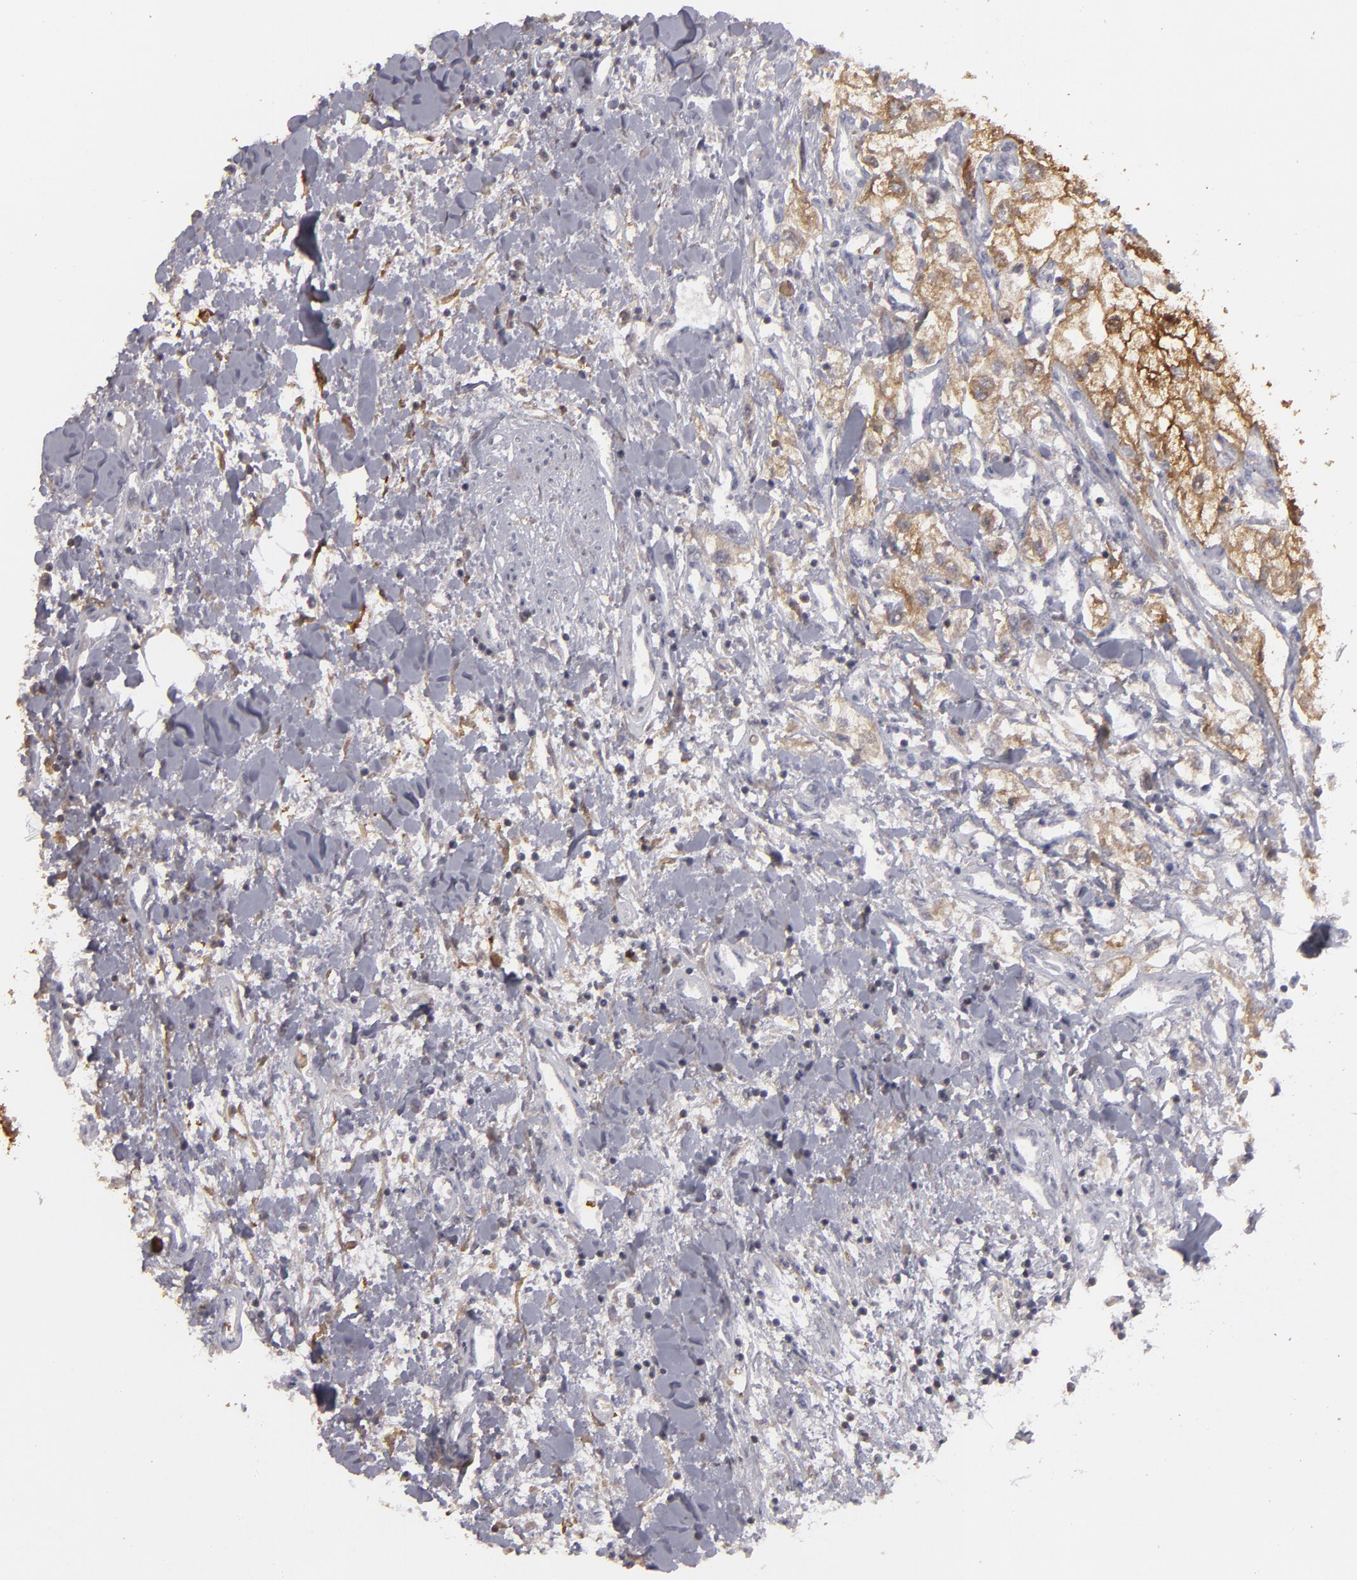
{"staining": {"intensity": "strong", "quantity": ">75%", "location": "cytoplasmic/membranous"}, "tissue": "renal cancer", "cell_type": "Tumor cells", "image_type": "cancer", "snomed": [{"axis": "morphology", "description": "Adenocarcinoma, NOS"}, {"axis": "topography", "description": "Kidney"}], "caption": "Renal cancer (adenocarcinoma) was stained to show a protein in brown. There is high levels of strong cytoplasmic/membranous staining in approximately >75% of tumor cells.", "gene": "SEMA3G", "patient": {"sex": "male", "age": 57}}